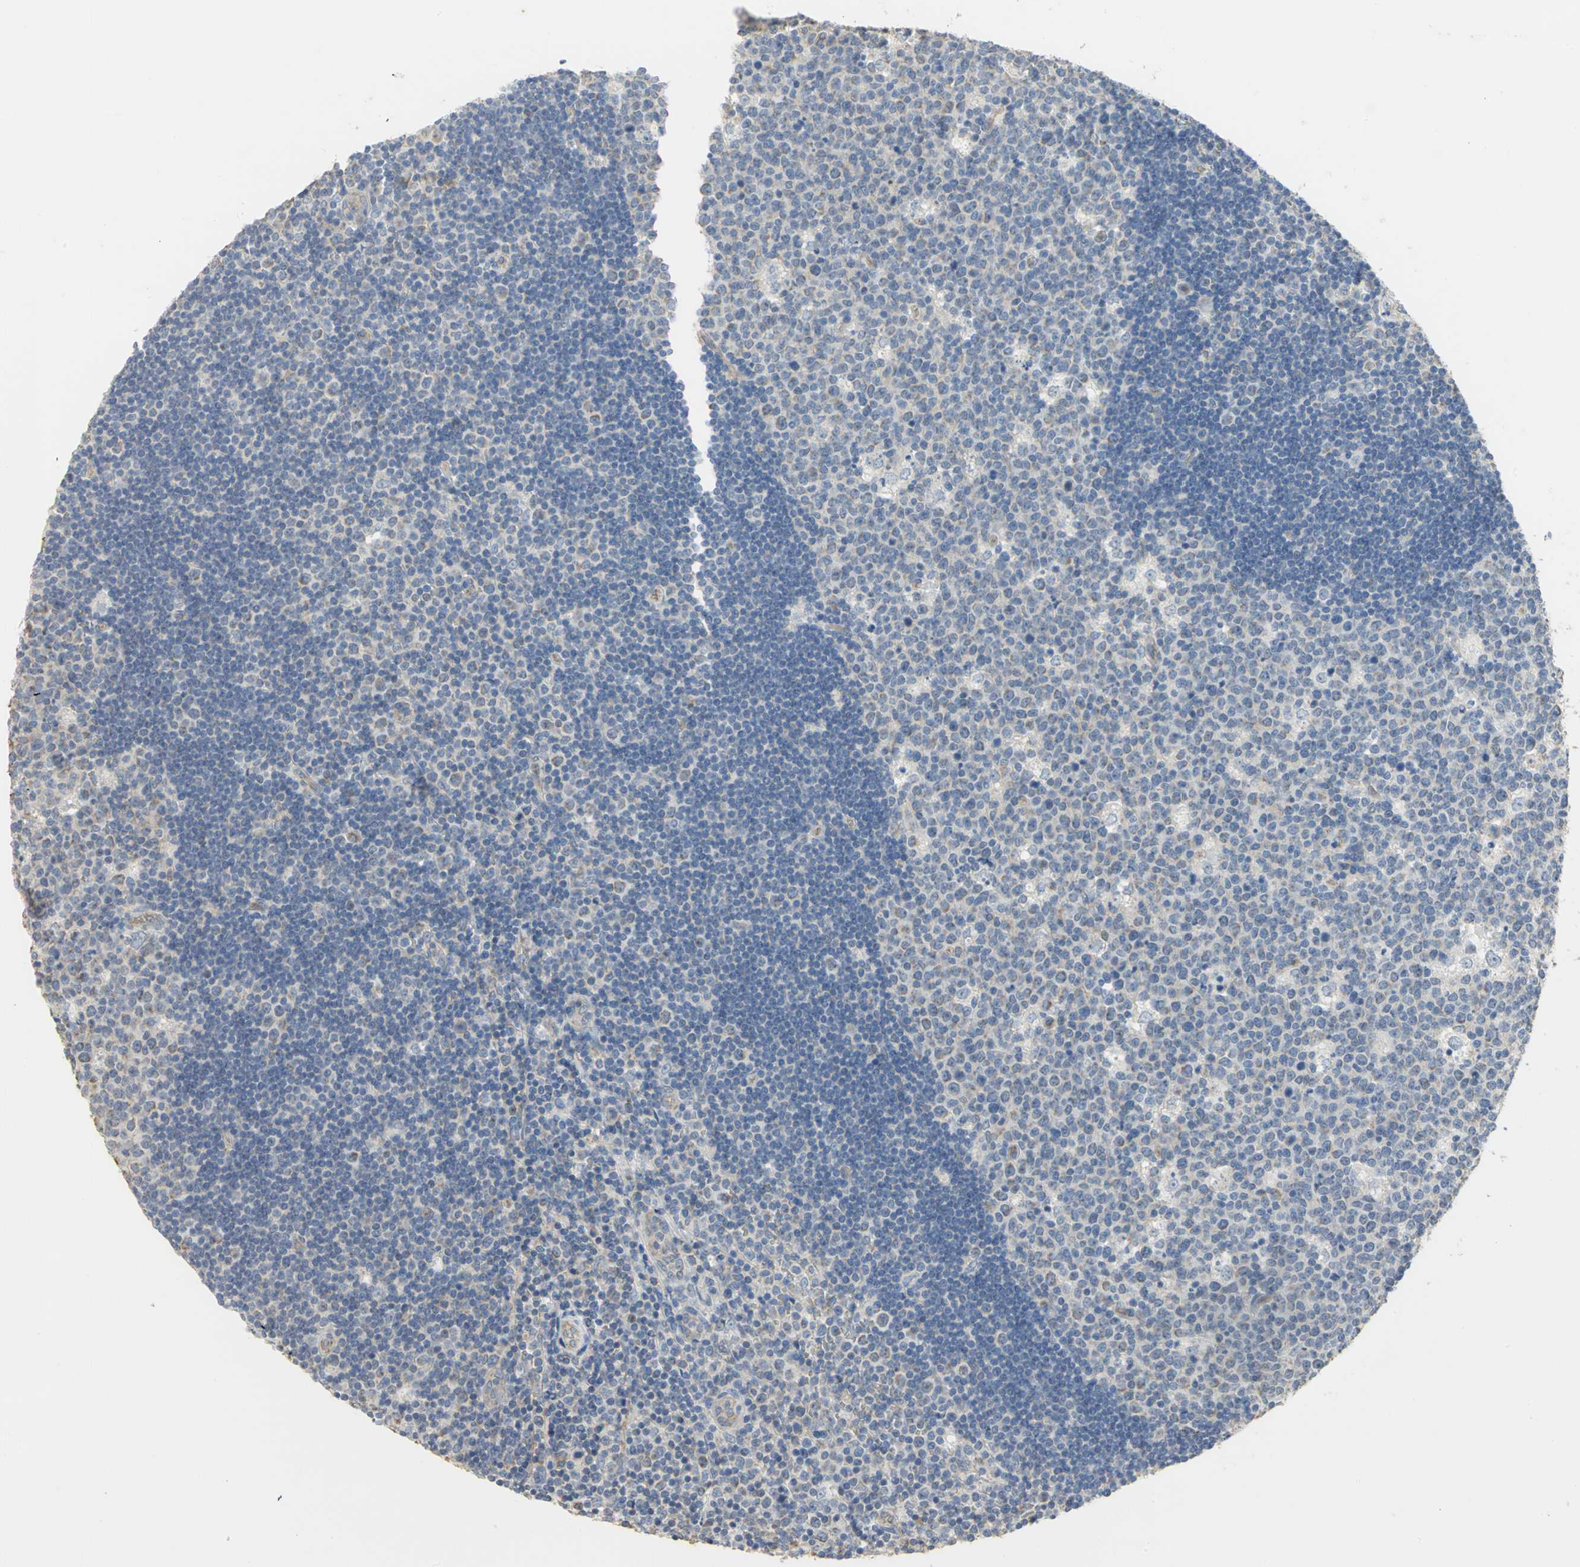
{"staining": {"intensity": "negative", "quantity": "none", "location": "none"}, "tissue": "lymph node", "cell_type": "Germinal center cells", "image_type": "normal", "snomed": [{"axis": "morphology", "description": "Normal tissue, NOS"}, {"axis": "topography", "description": "Lymph node"}, {"axis": "topography", "description": "Salivary gland"}], "caption": "IHC micrograph of benign lymph node stained for a protein (brown), which demonstrates no positivity in germinal center cells.", "gene": "HTR1F", "patient": {"sex": "male", "age": 8}}